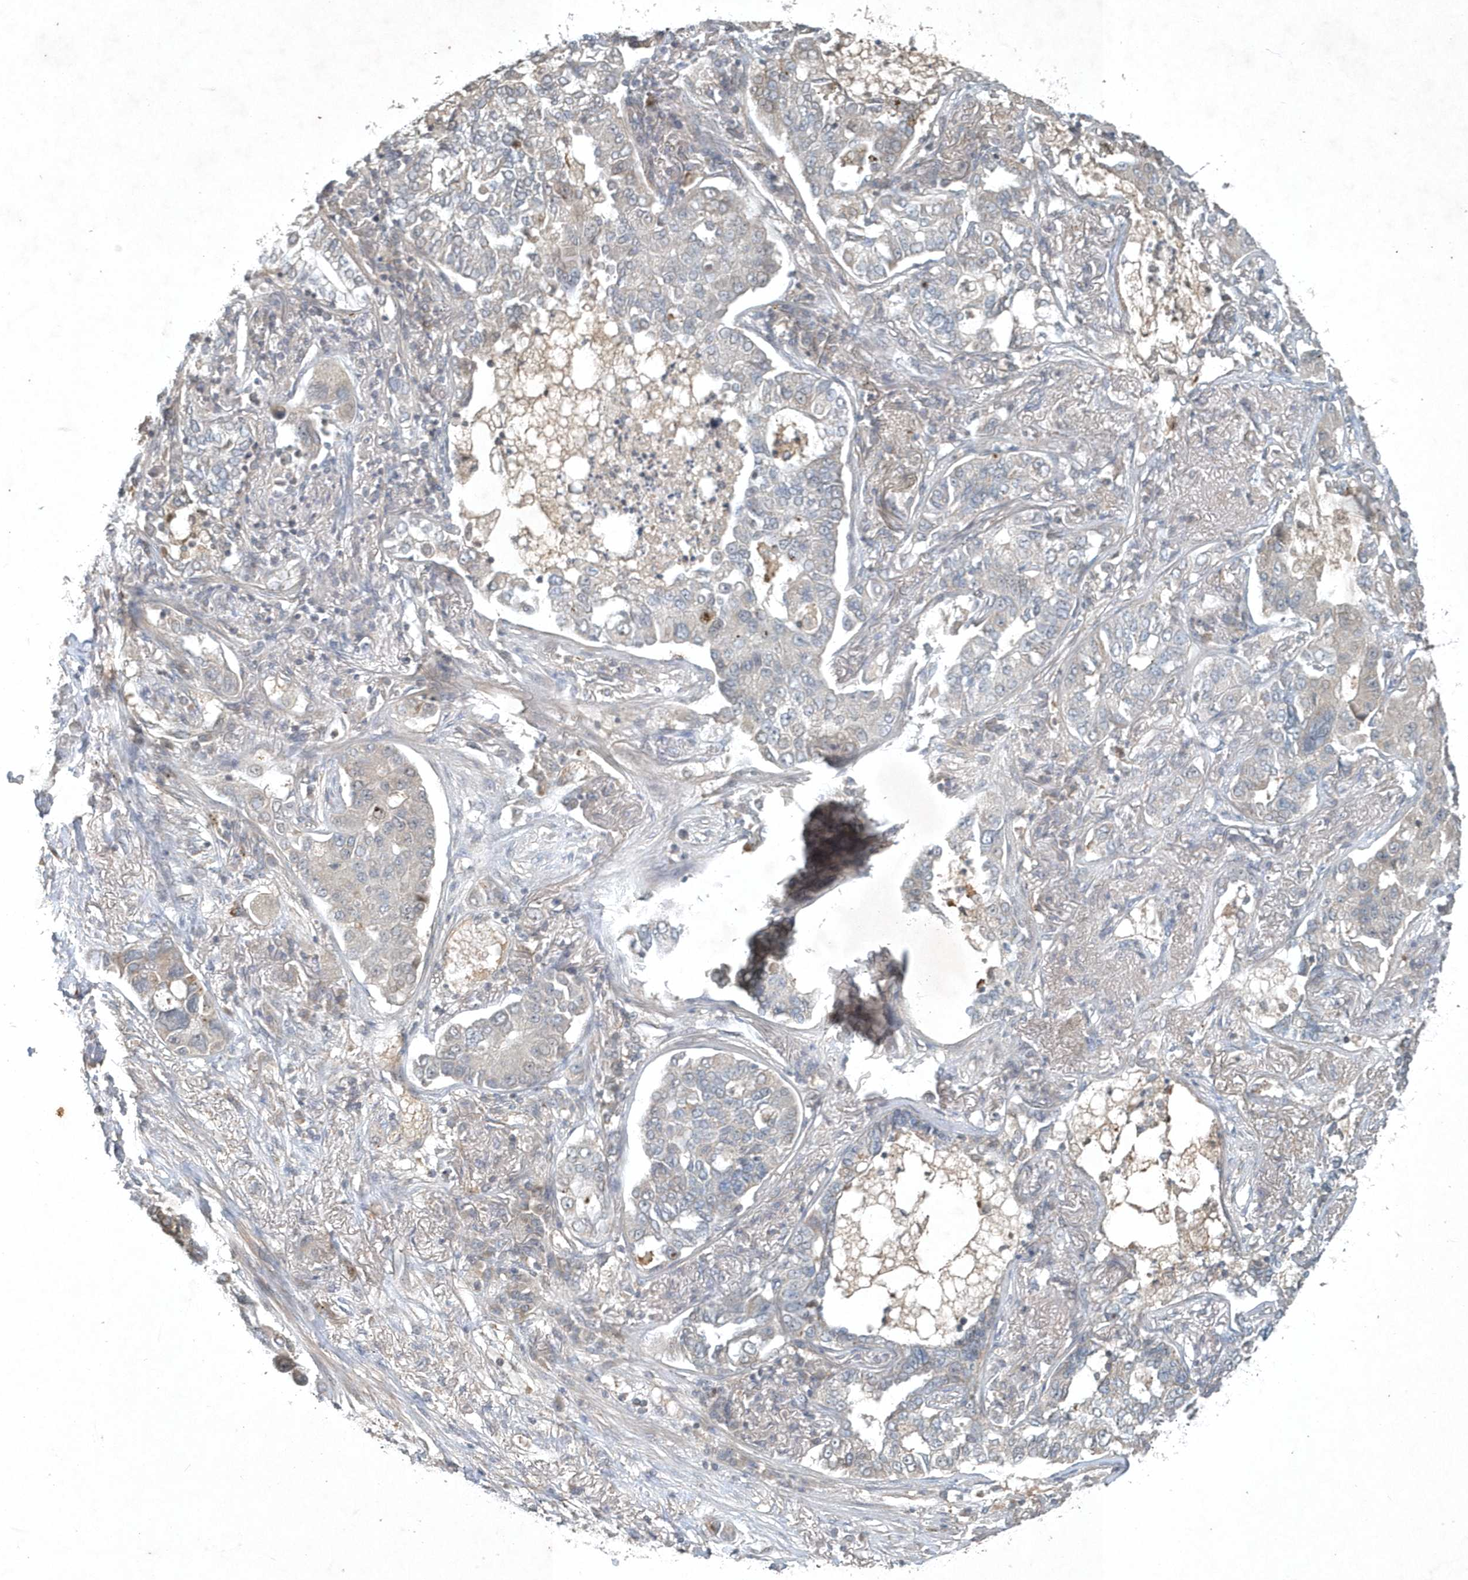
{"staining": {"intensity": "negative", "quantity": "none", "location": "none"}, "tissue": "lung cancer", "cell_type": "Tumor cells", "image_type": "cancer", "snomed": [{"axis": "morphology", "description": "Adenocarcinoma, NOS"}, {"axis": "topography", "description": "Lung"}], "caption": "High magnification brightfield microscopy of lung cancer (adenocarcinoma) stained with DAB (3,3'-diaminobenzidine) (brown) and counterstained with hematoxylin (blue): tumor cells show no significant positivity.", "gene": "TNFAIP6", "patient": {"sex": "male", "age": 49}}